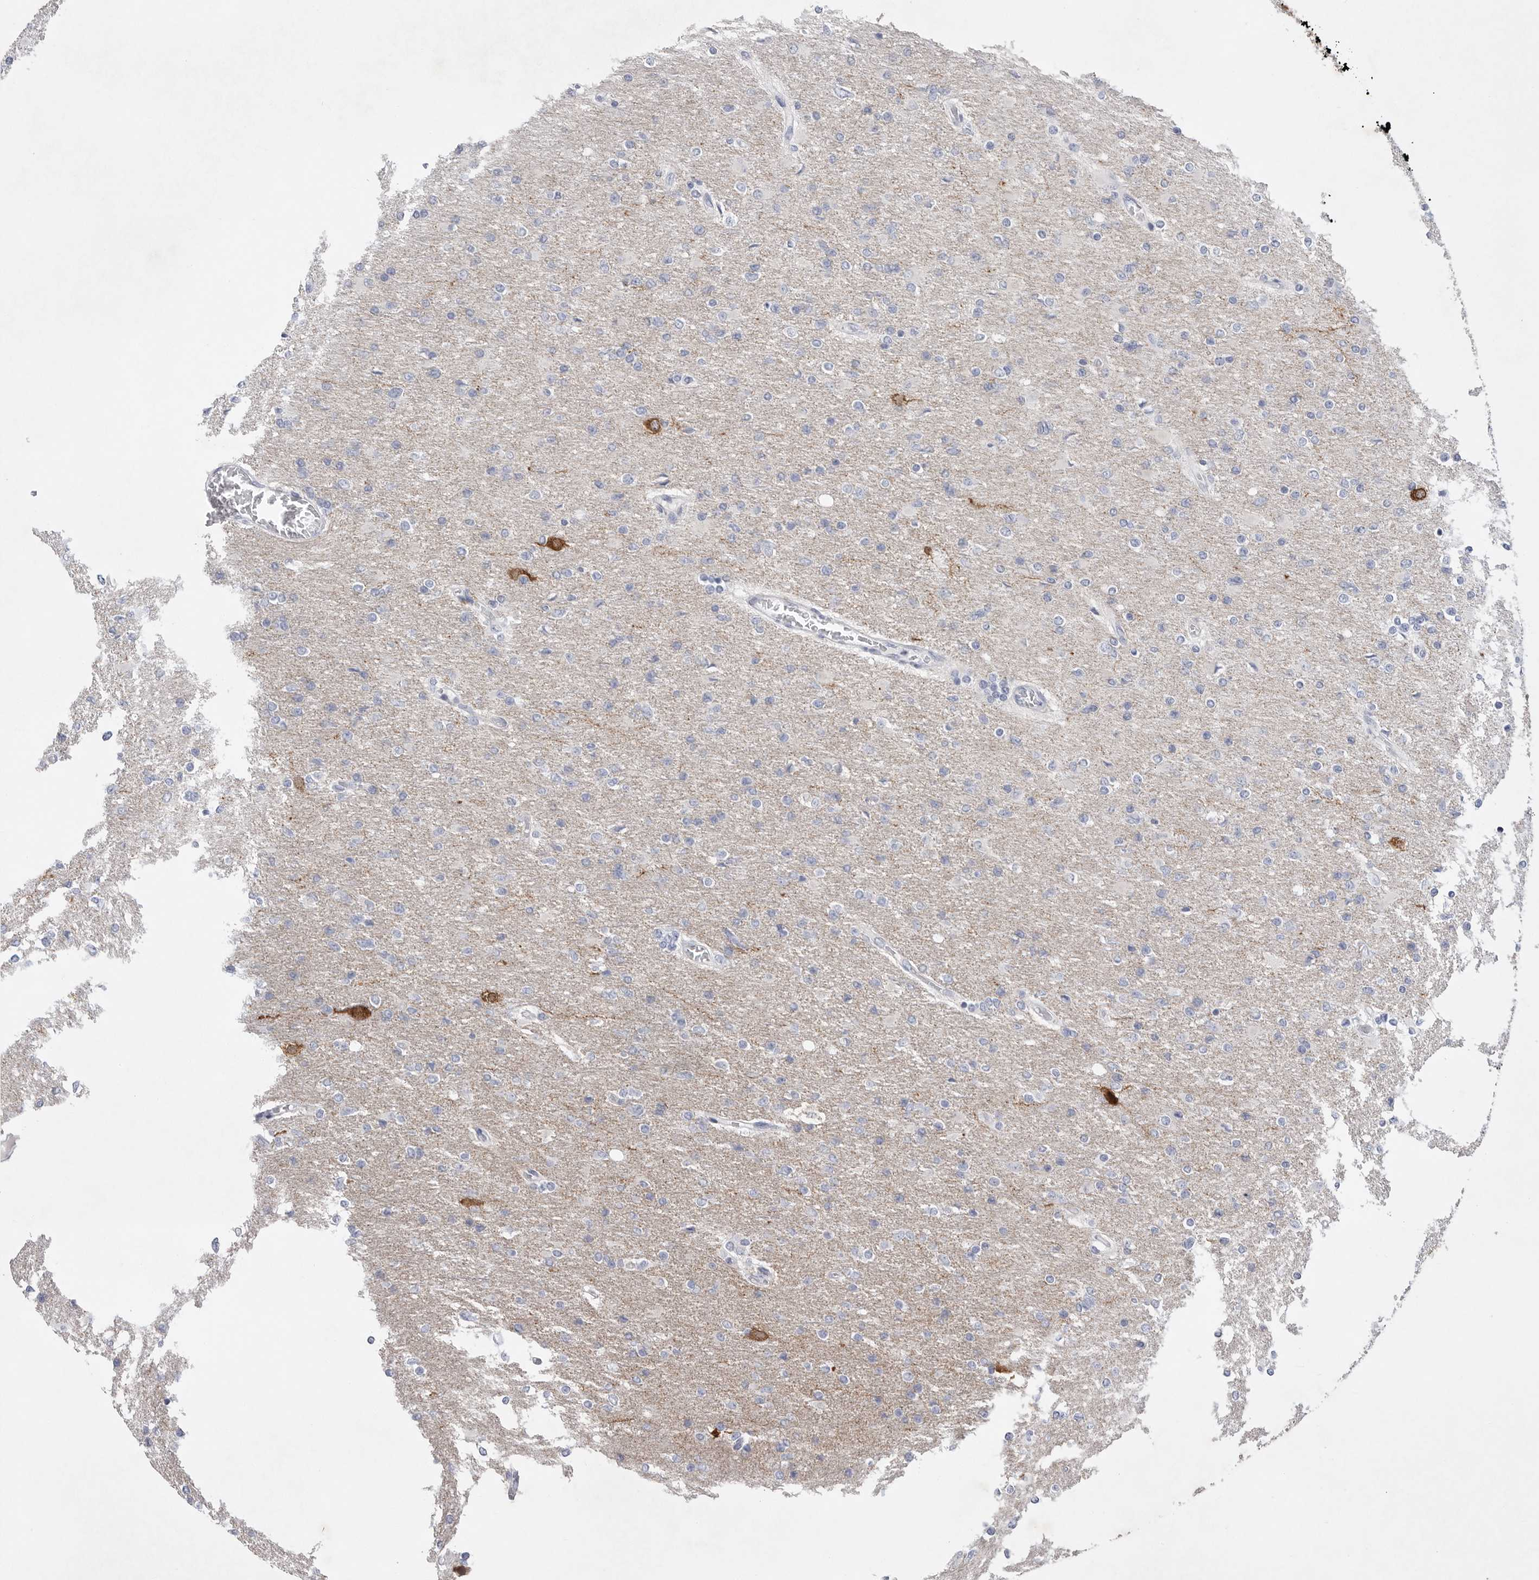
{"staining": {"intensity": "negative", "quantity": "none", "location": "none"}, "tissue": "glioma", "cell_type": "Tumor cells", "image_type": "cancer", "snomed": [{"axis": "morphology", "description": "Glioma, malignant, High grade"}, {"axis": "topography", "description": "Cerebral cortex"}], "caption": "A histopathology image of malignant glioma (high-grade) stained for a protein shows no brown staining in tumor cells.", "gene": "CAMK2B", "patient": {"sex": "female", "age": 36}}